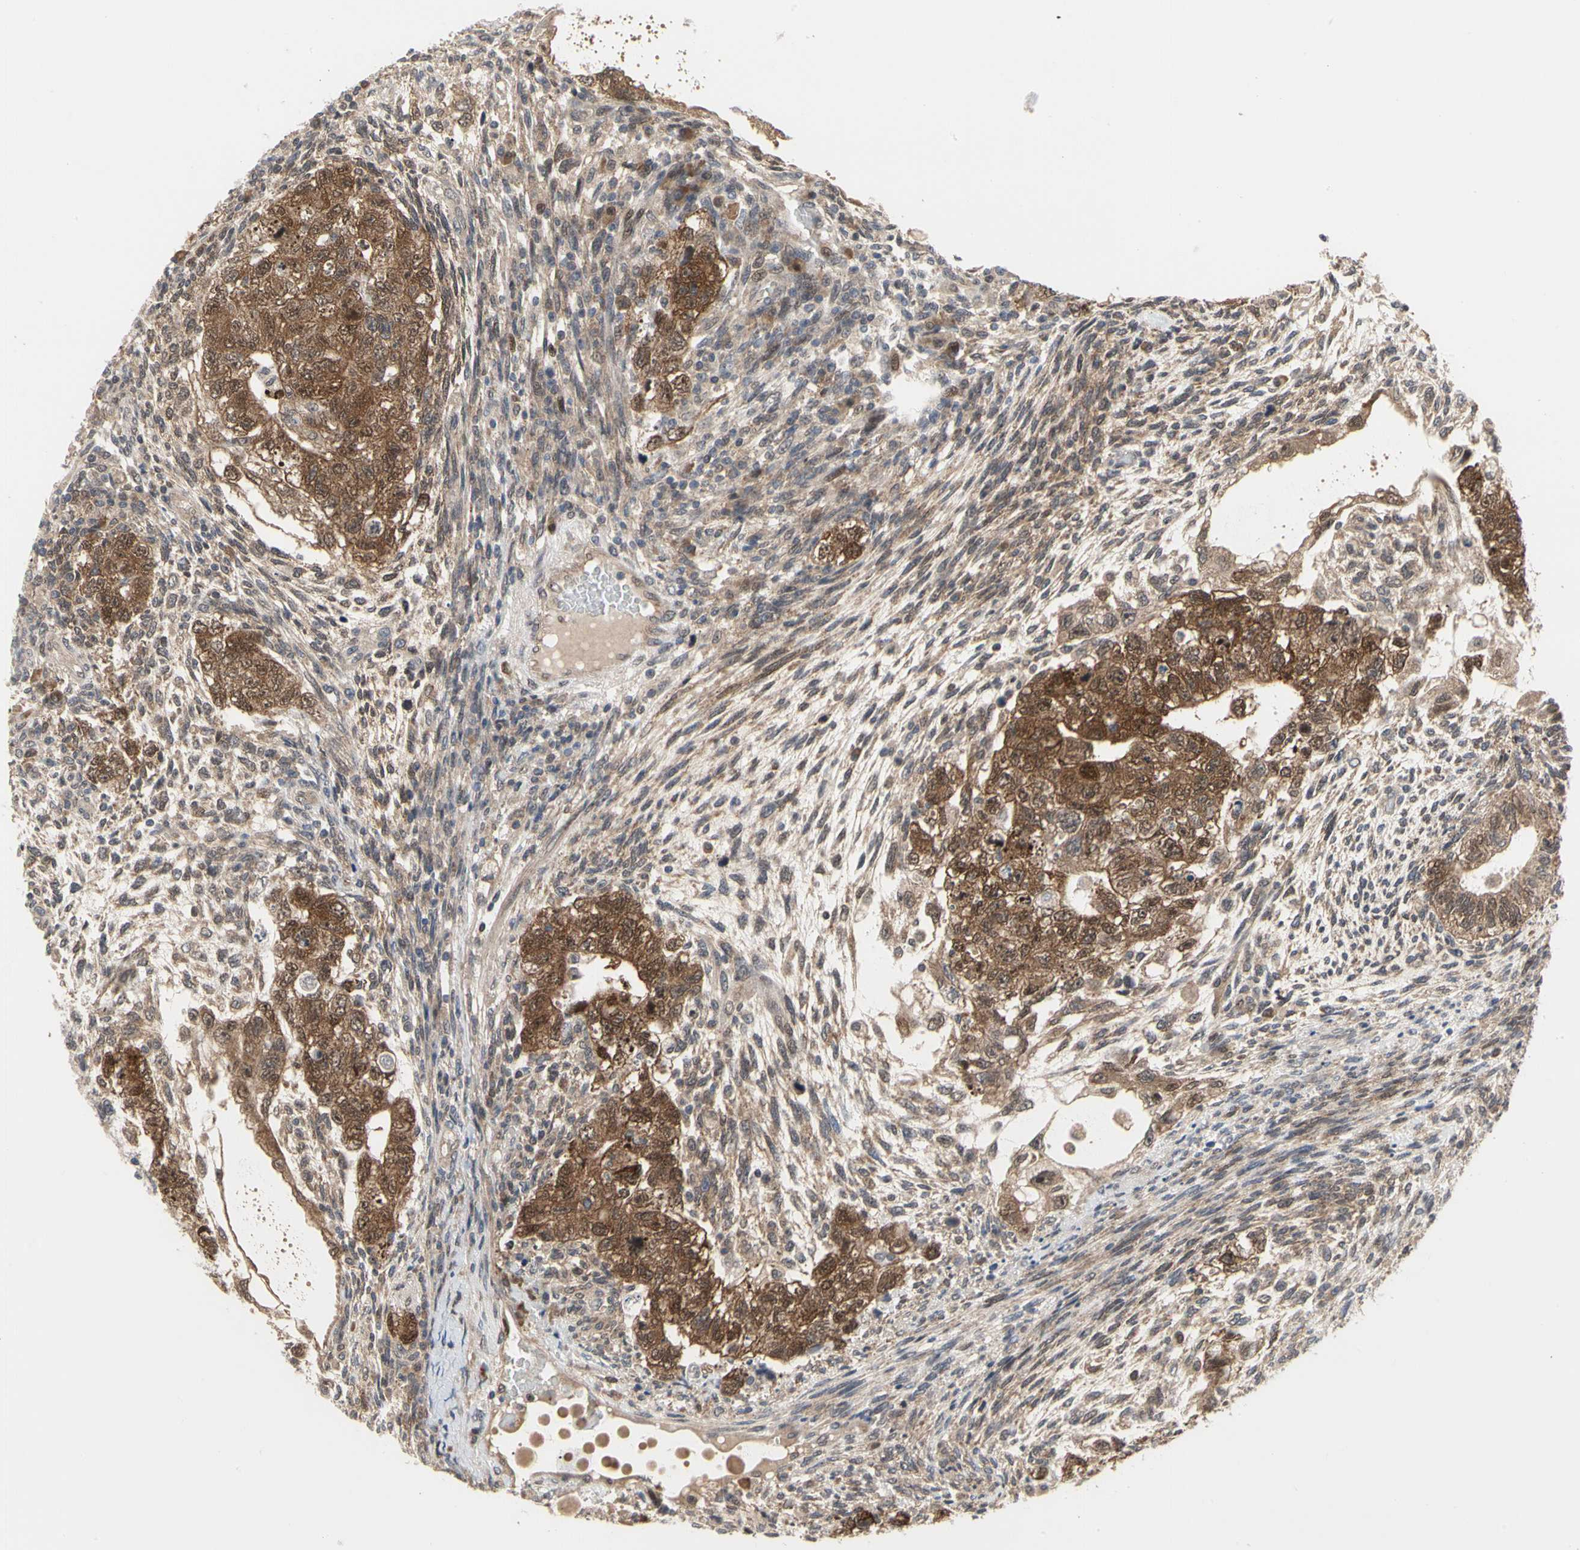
{"staining": {"intensity": "strong", "quantity": ">75%", "location": "cytoplasmic/membranous,nuclear"}, "tissue": "testis cancer", "cell_type": "Tumor cells", "image_type": "cancer", "snomed": [{"axis": "morphology", "description": "Normal tissue, NOS"}, {"axis": "morphology", "description": "Carcinoma, Embryonal, NOS"}, {"axis": "topography", "description": "Testis"}], "caption": "Protein analysis of testis embryonal carcinoma tissue exhibits strong cytoplasmic/membranous and nuclear staining in approximately >75% of tumor cells.", "gene": "CDK5", "patient": {"sex": "male", "age": 36}}